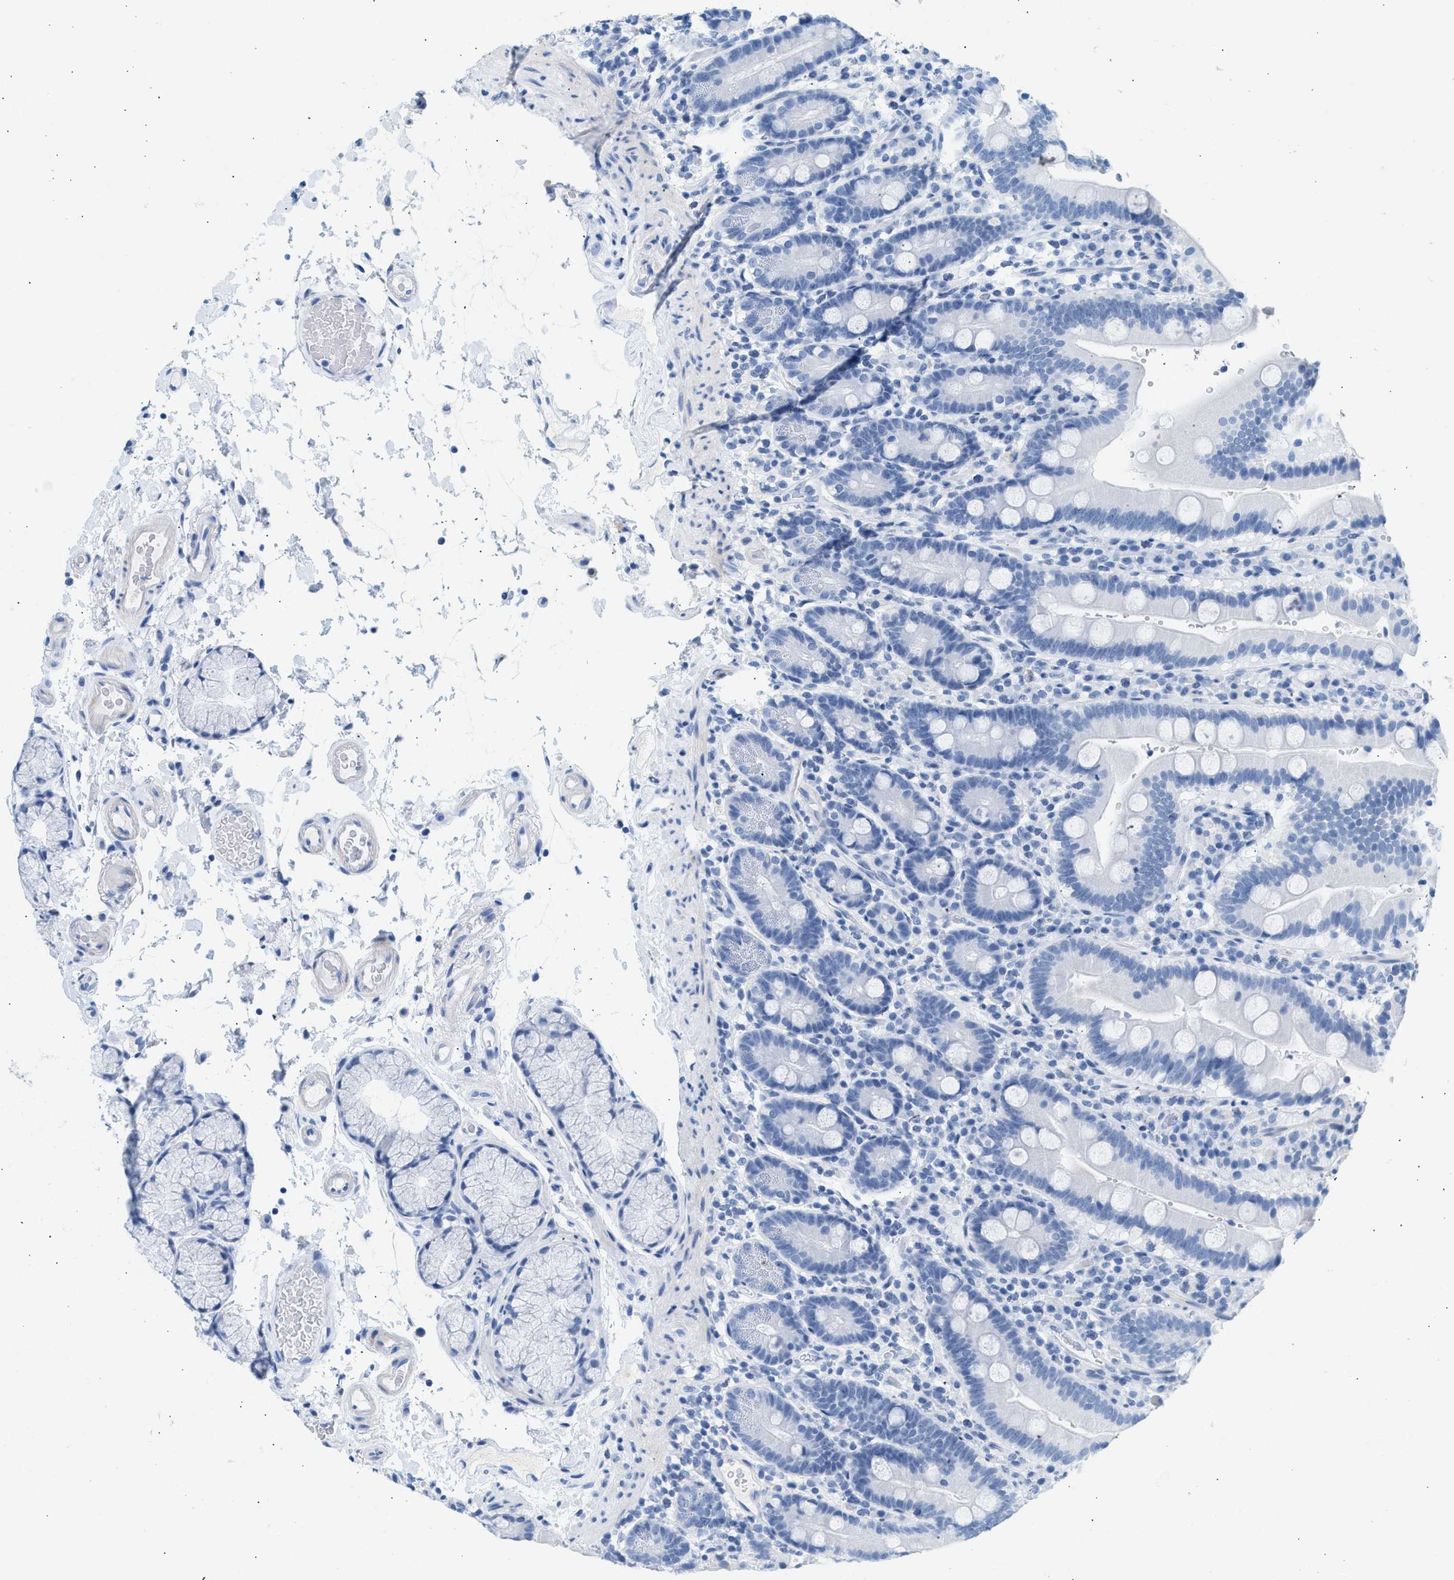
{"staining": {"intensity": "negative", "quantity": "none", "location": "none"}, "tissue": "duodenum", "cell_type": "Glandular cells", "image_type": "normal", "snomed": [{"axis": "morphology", "description": "Normal tissue, NOS"}, {"axis": "topography", "description": "Small intestine, NOS"}], "caption": "Glandular cells are negative for protein expression in benign human duodenum. (DAB (3,3'-diaminobenzidine) IHC, high magnification).", "gene": "HHATL", "patient": {"sex": "female", "age": 71}}